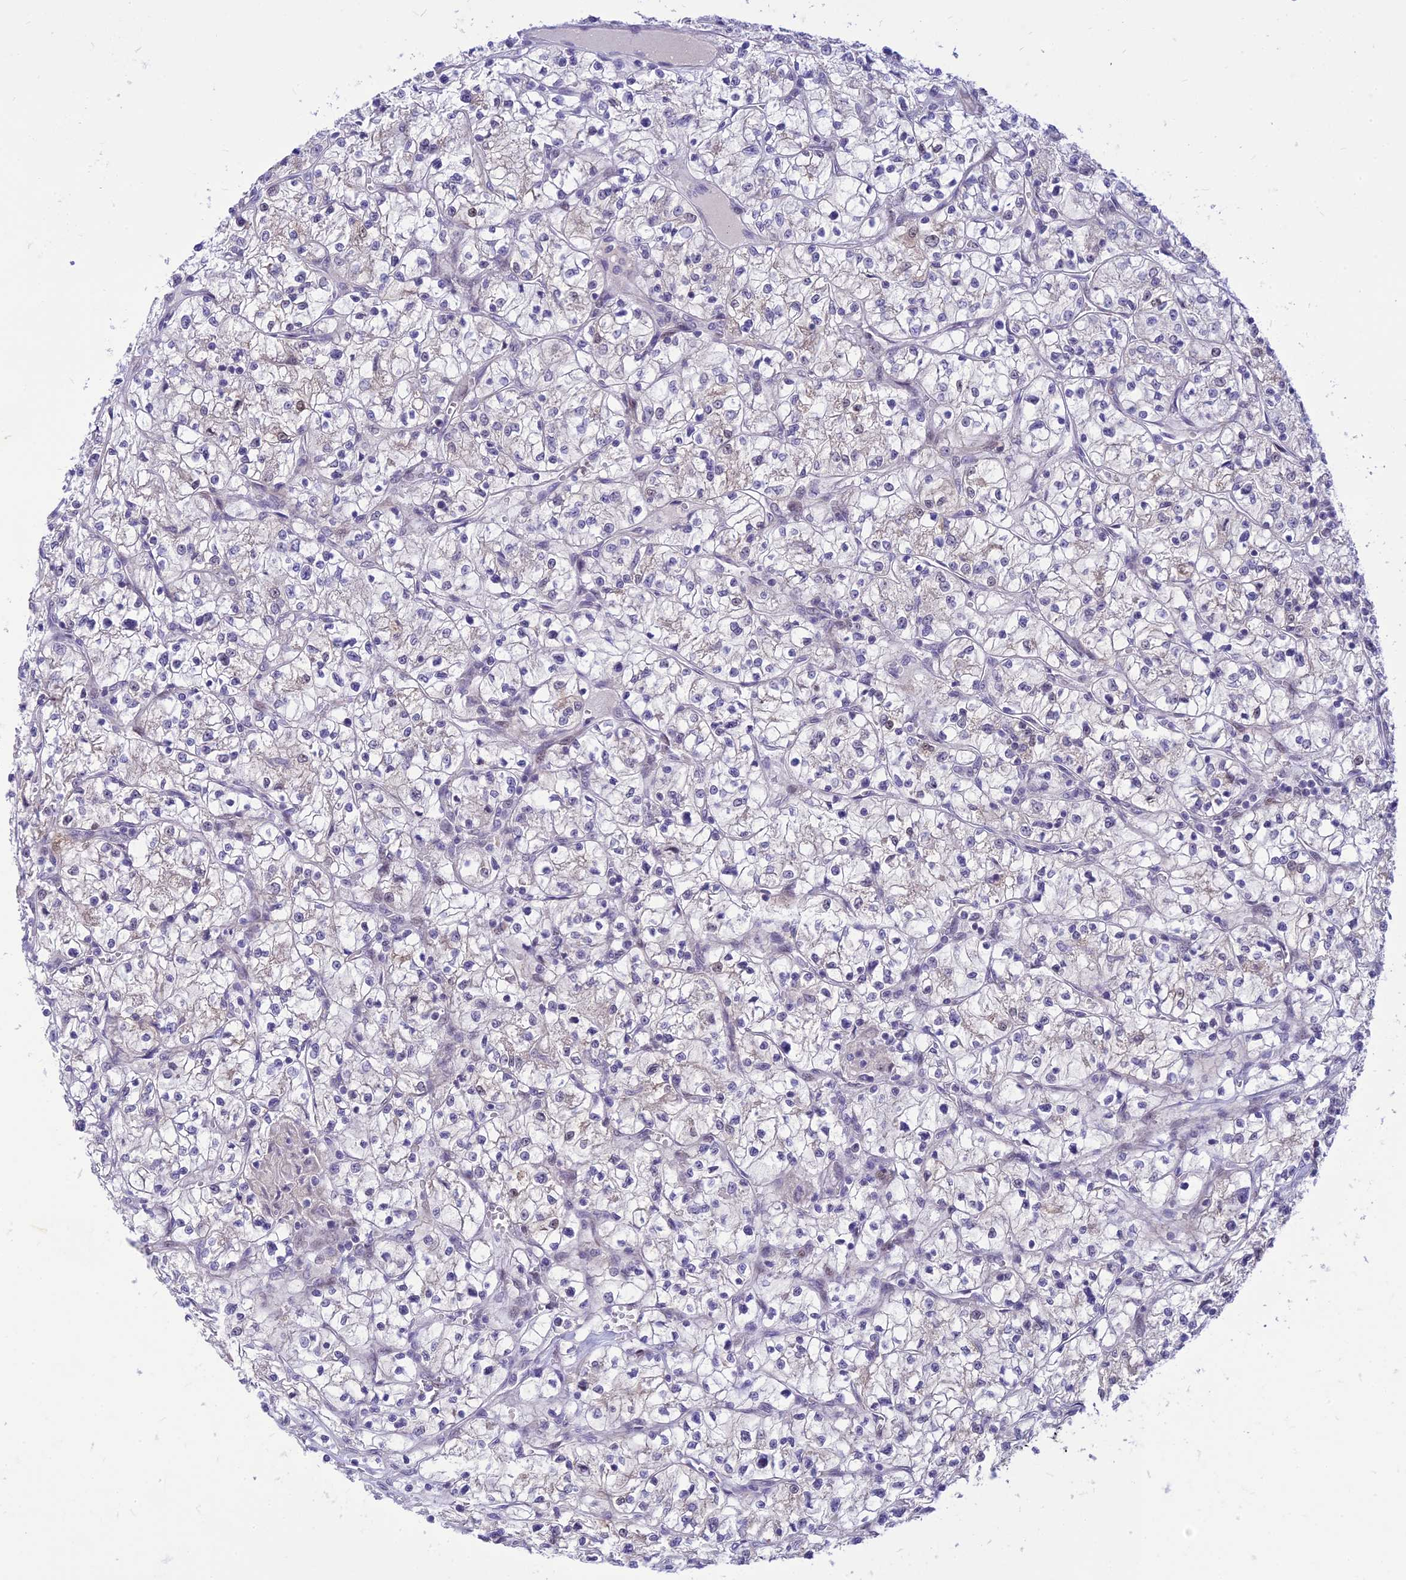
{"staining": {"intensity": "negative", "quantity": "none", "location": "none"}, "tissue": "renal cancer", "cell_type": "Tumor cells", "image_type": "cancer", "snomed": [{"axis": "morphology", "description": "Adenocarcinoma, NOS"}, {"axis": "topography", "description": "Kidney"}], "caption": "Tumor cells show no significant expression in renal adenocarcinoma.", "gene": "ASPDH", "patient": {"sex": "female", "age": 64}}